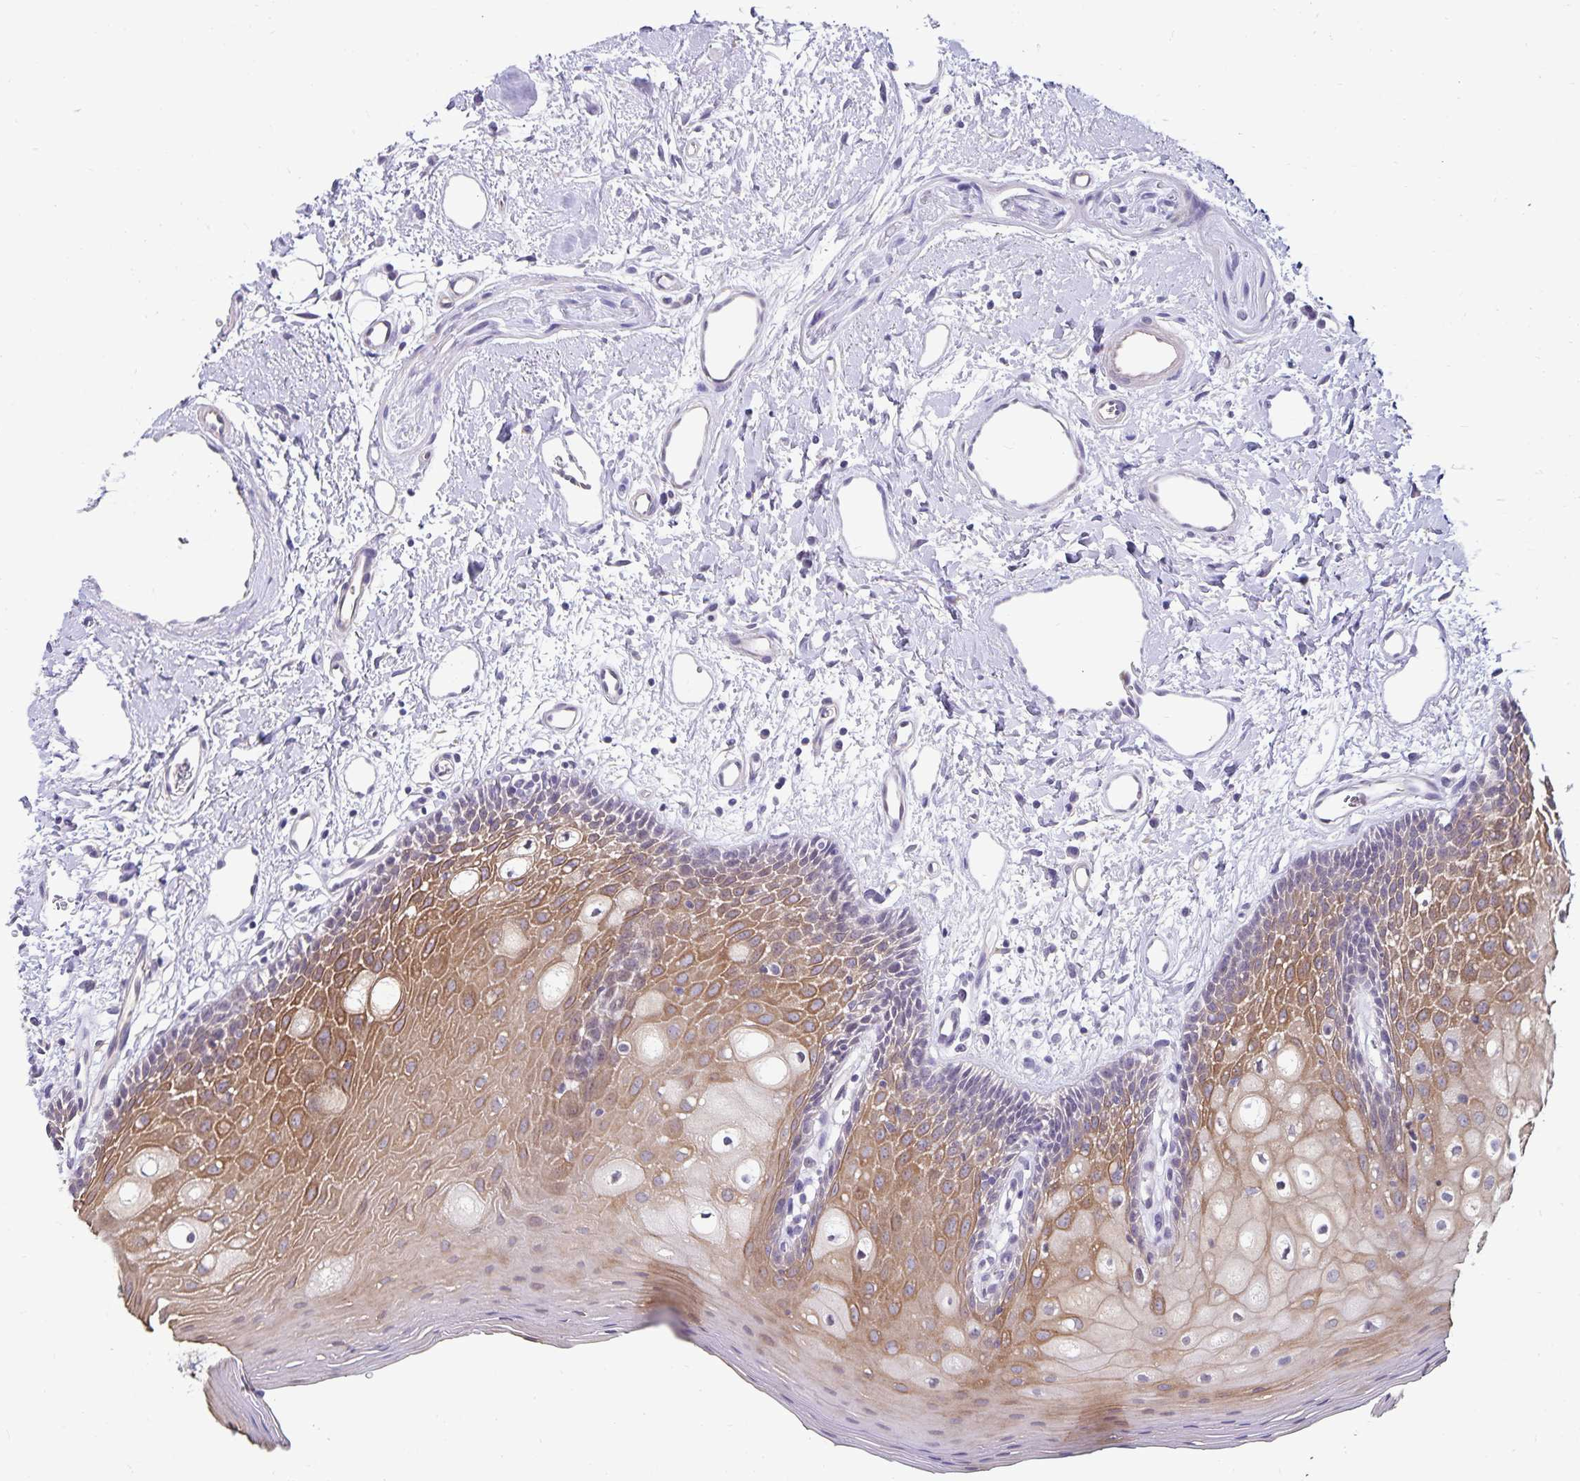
{"staining": {"intensity": "moderate", "quantity": "25%-75%", "location": "cytoplasmic/membranous"}, "tissue": "oral mucosa", "cell_type": "Squamous epithelial cells", "image_type": "normal", "snomed": [{"axis": "morphology", "description": "Normal tissue, NOS"}, {"axis": "topography", "description": "Oral tissue"}], "caption": "Immunohistochemical staining of unremarkable oral mucosa displays 25%-75% levels of moderate cytoplasmic/membranous protein expression in approximately 25%-75% of squamous epithelial cells.", "gene": "CDKN2B", "patient": {"sex": "female", "age": 43}}